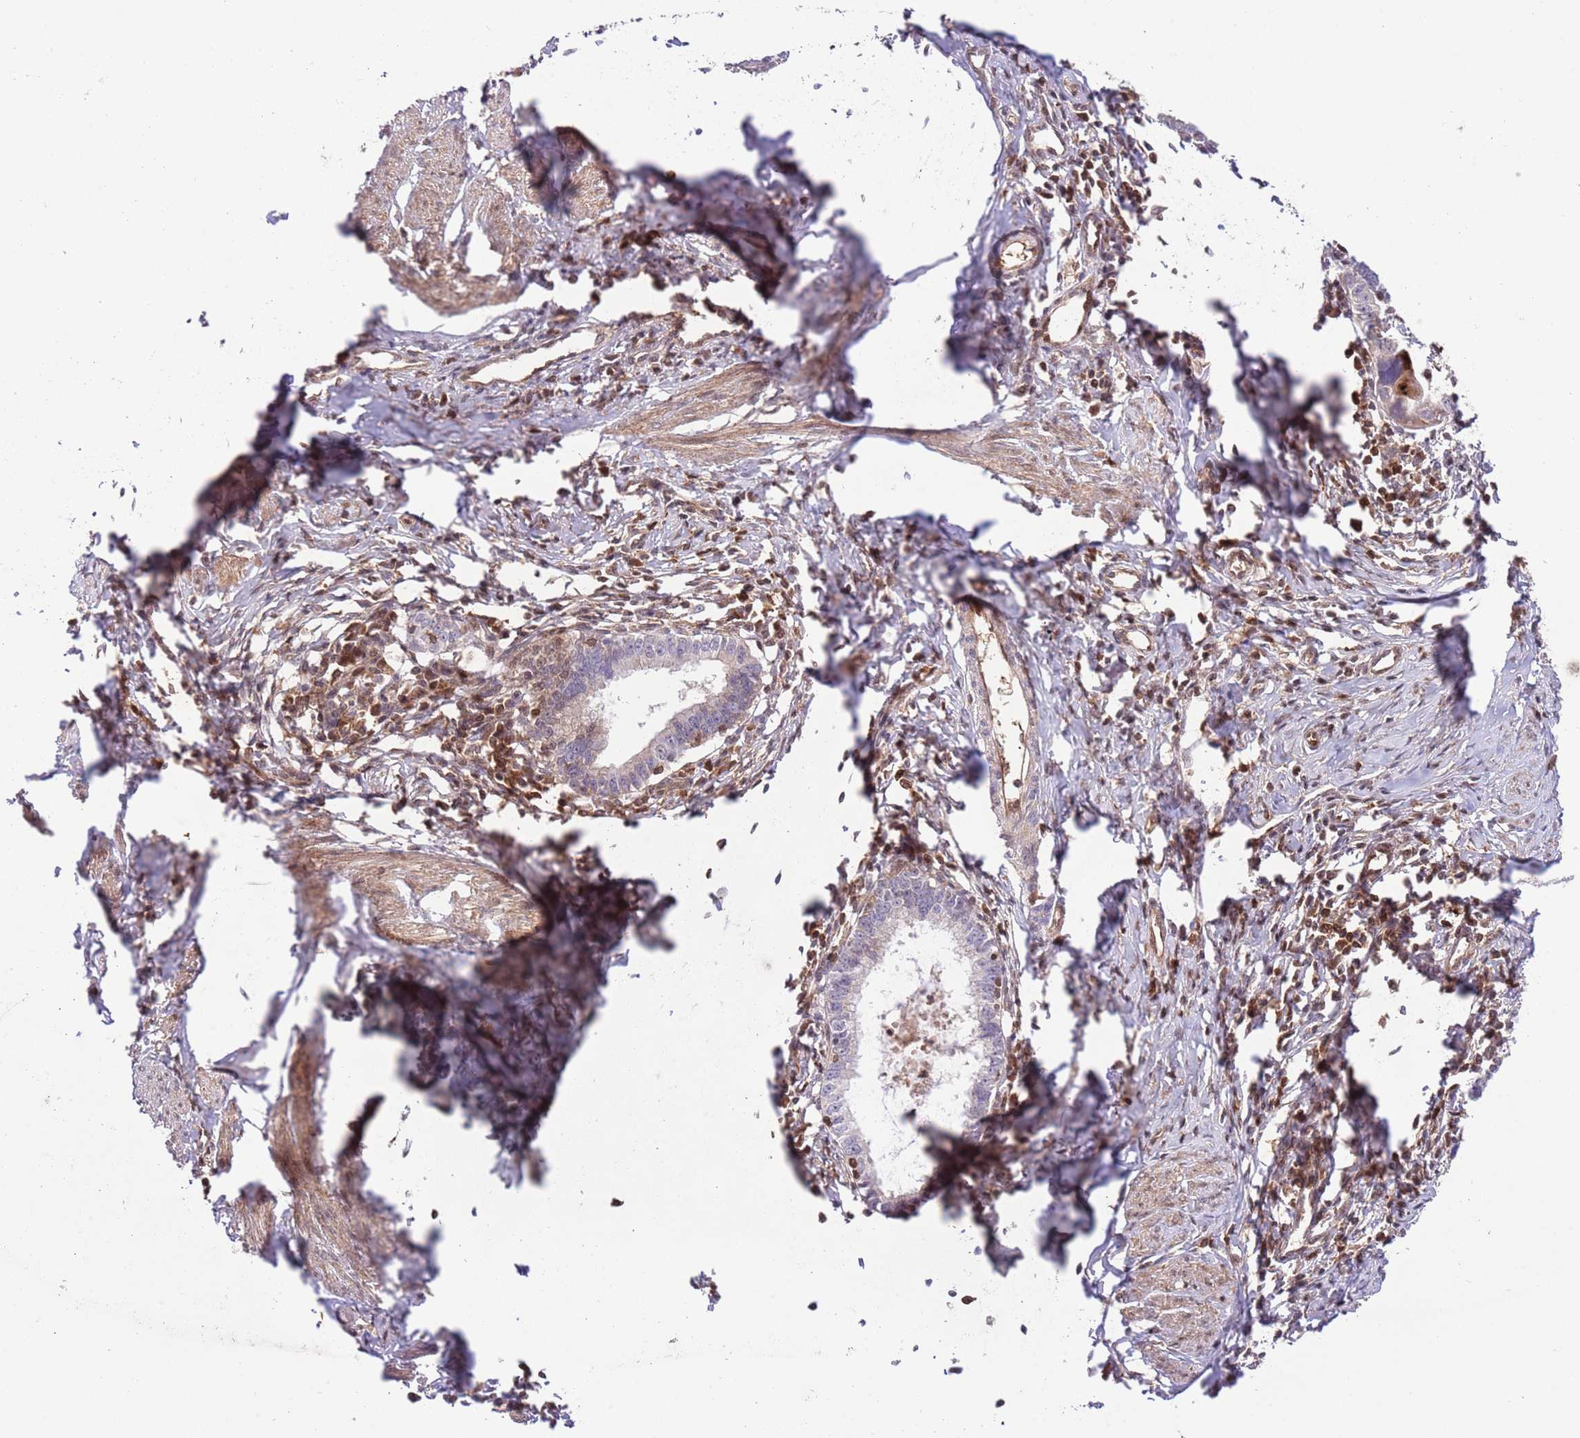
{"staining": {"intensity": "negative", "quantity": "none", "location": "none"}, "tissue": "cervical cancer", "cell_type": "Tumor cells", "image_type": "cancer", "snomed": [{"axis": "morphology", "description": "Adenocarcinoma, NOS"}, {"axis": "topography", "description": "Cervix"}], "caption": "This is an IHC image of human cervical cancer. There is no positivity in tumor cells.", "gene": "HDHD2", "patient": {"sex": "female", "age": 36}}